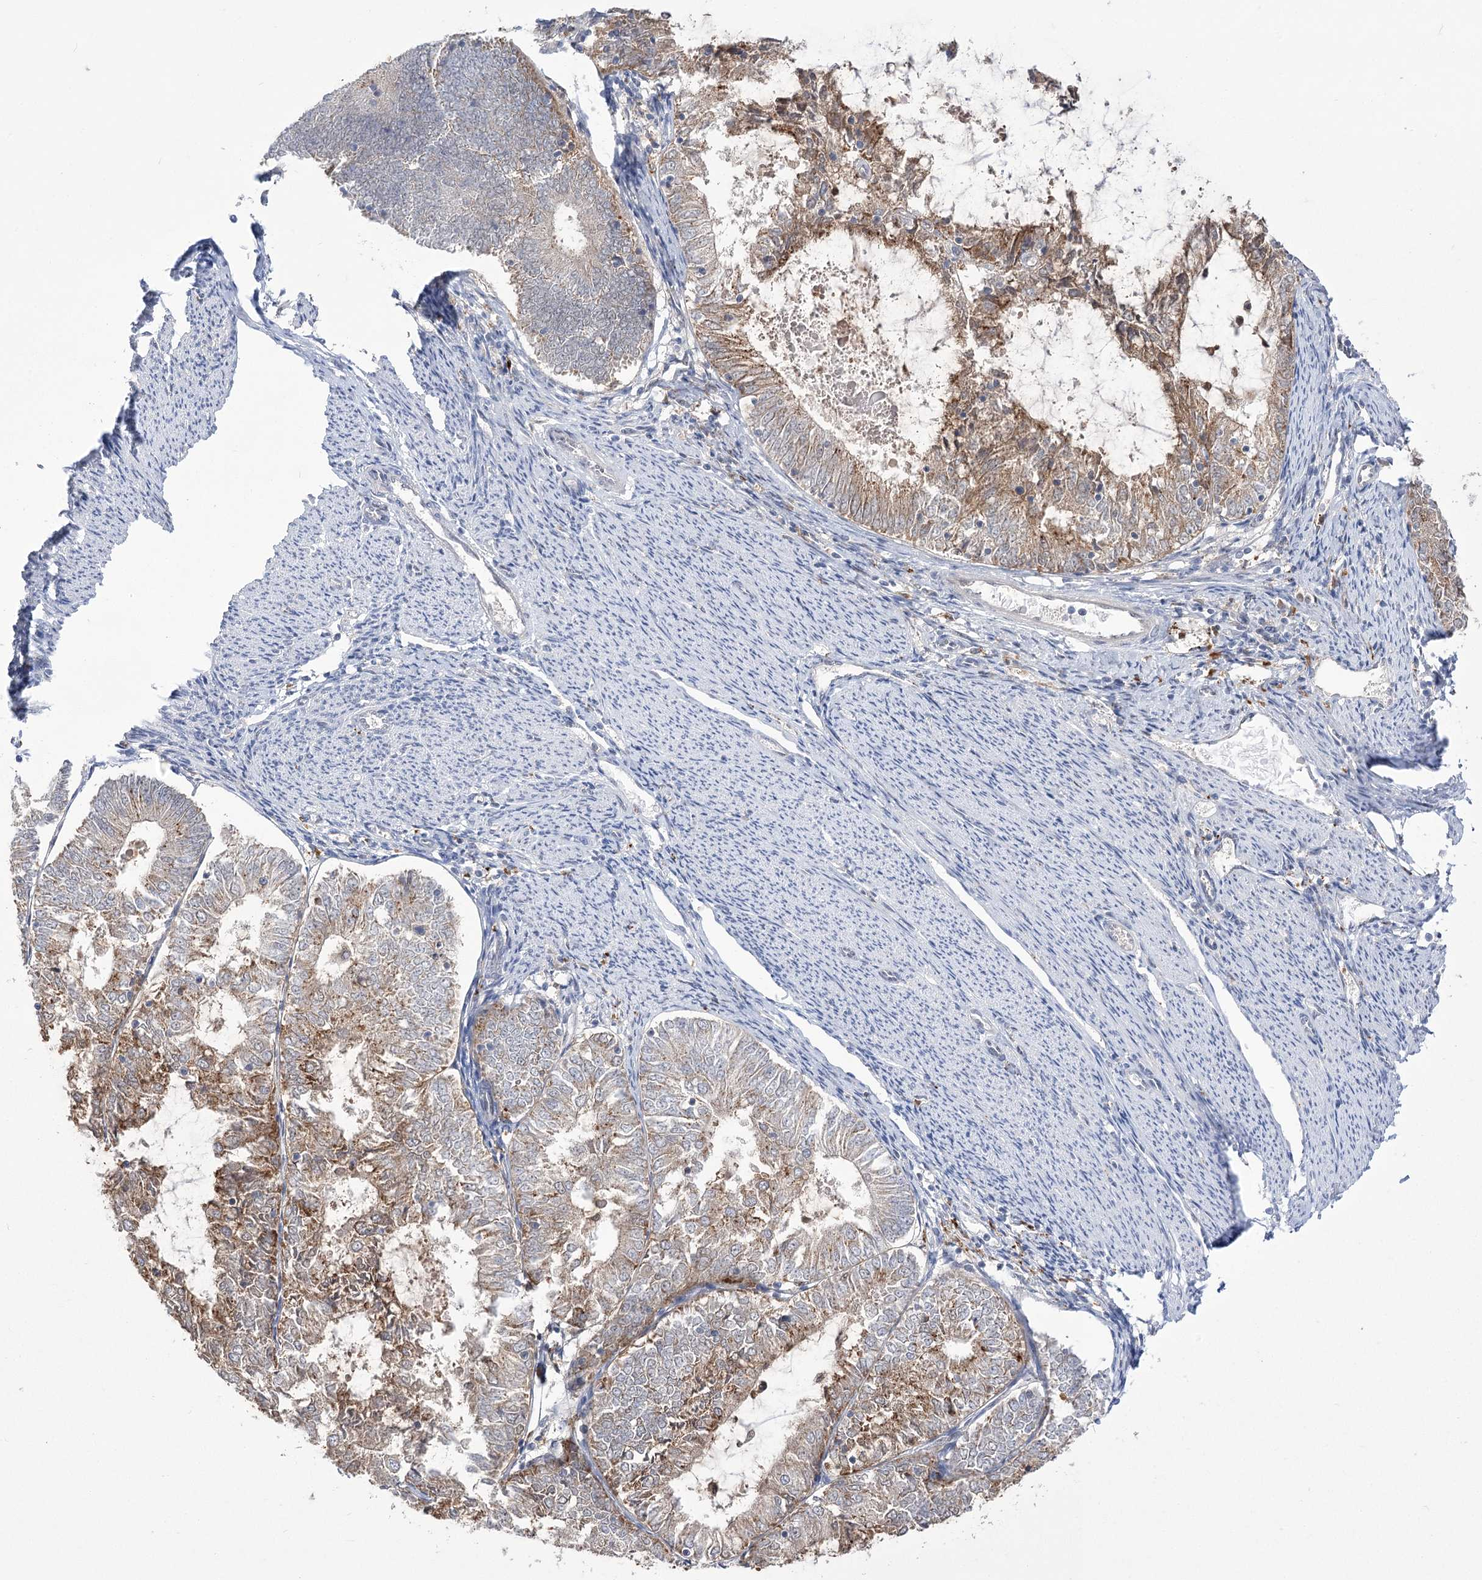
{"staining": {"intensity": "moderate", "quantity": "25%-75%", "location": "cytoplasmic/membranous"}, "tissue": "endometrial cancer", "cell_type": "Tumor cells", "image_type": "cancer", "snomed": [{"axis": "morphology", "description": "Adenocarcinoma, NOS"}, {"axis": "topography", "description": "Endometrium"}], "caption": "Protein expression analysis of adenocarcinoma (endometrial) reveals moderate cytoplasmic/membranous positivity in about 25%-75% of tumor cells.", "gene": "SIAE", "patient": {"sex": "female", "age": 57}}